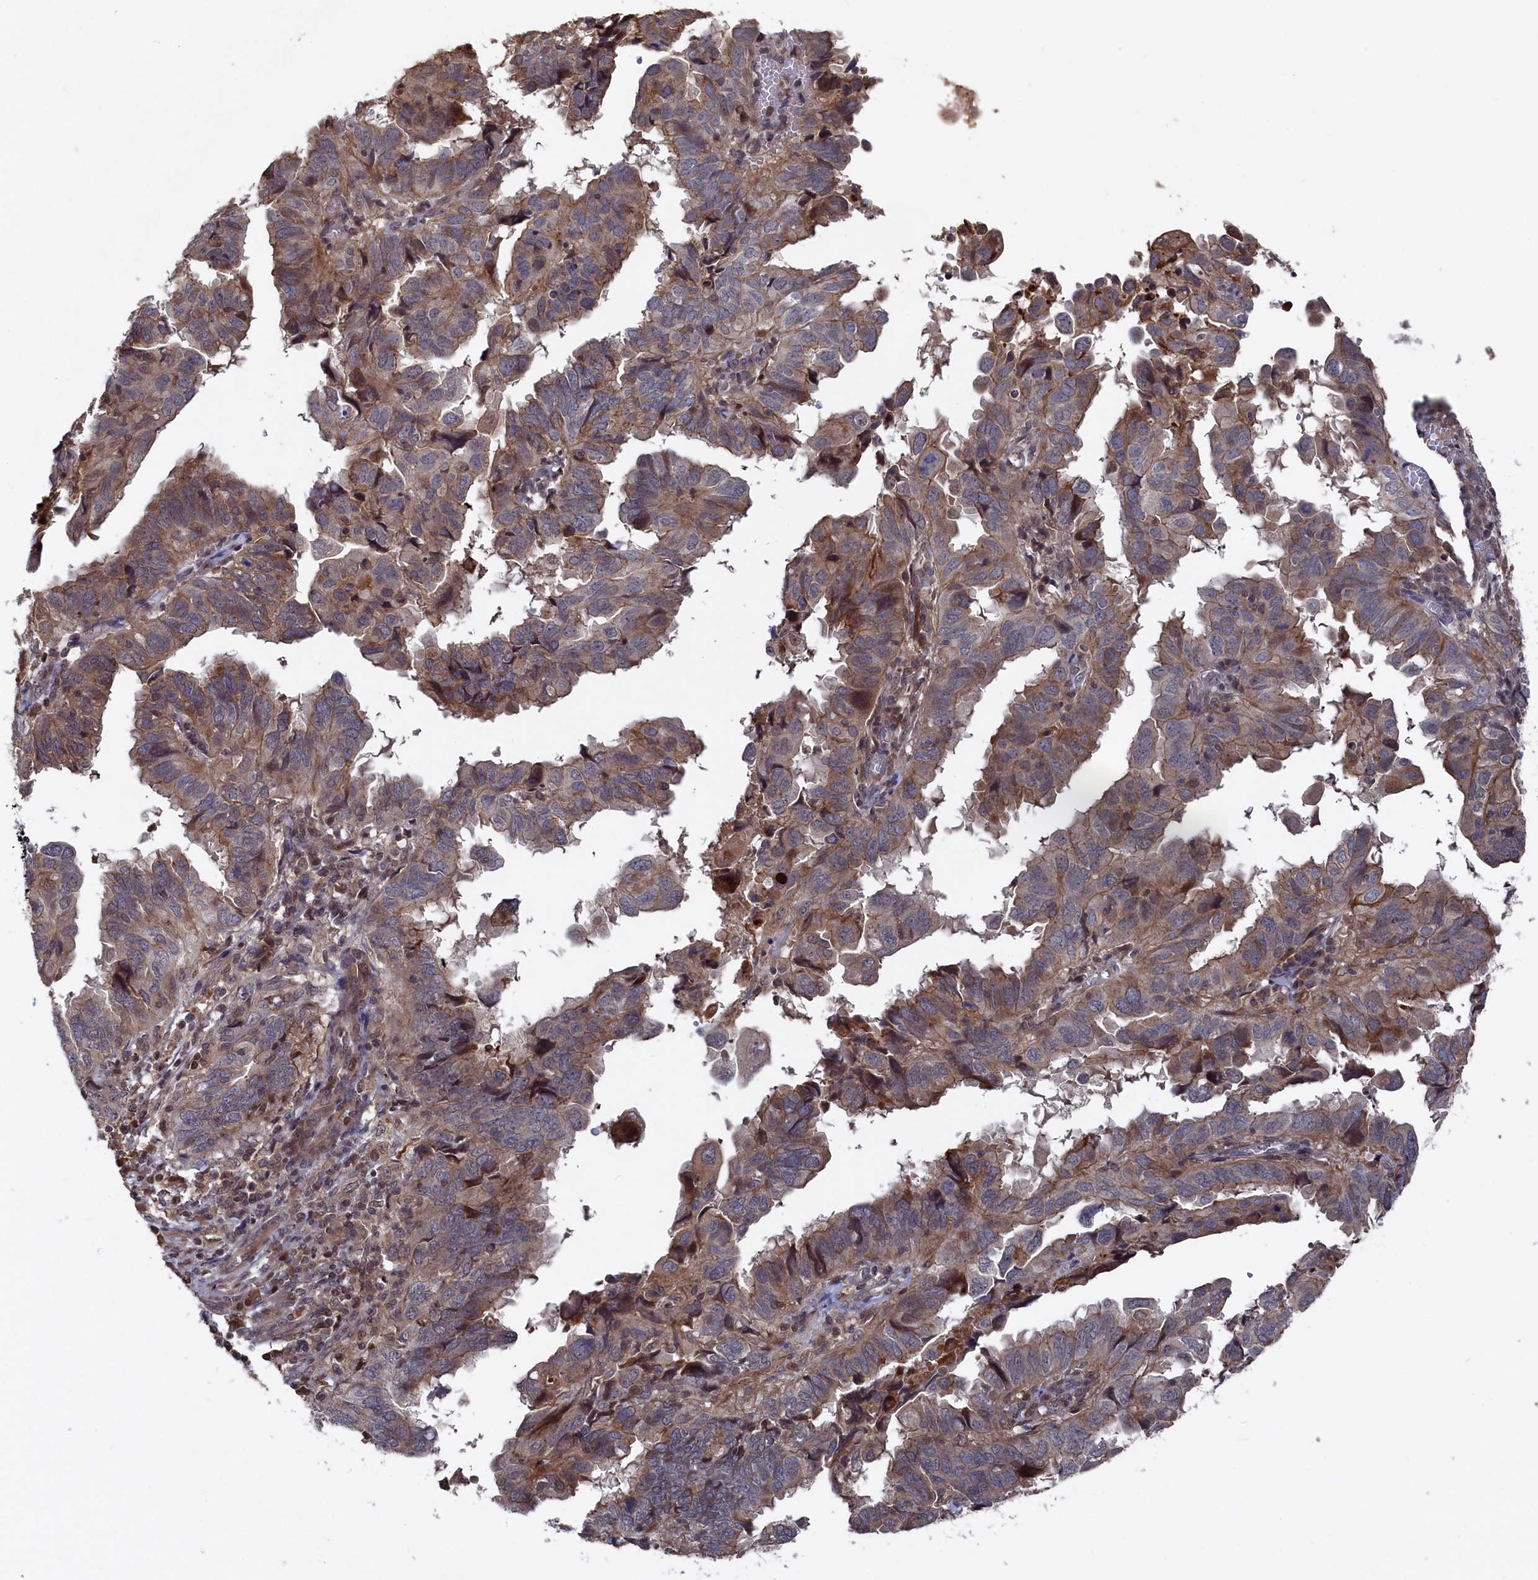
{"staining": {"intensity": "moderate", "quantity": "25%-75%", "location": "cytoplasmic/membranous"}, "tissue": "endometrial cancer", "cell_type": "Tumor cells", "image_type": "cancer", "snomed": [{"axis": "morphology", "description": "Adenocarcinoma, NOS"}, {"axis": "topography", "description": "Uterus"}], "caption": "There is medium levels of moderate cytoplasmic/membranous expression in tumor cells of adenocarcinoma (endometrial), as demonstrated by immunohistochemical staining (brown color).", "gene": "TMC5", "patient": {"sex": "female", "age": 77}}